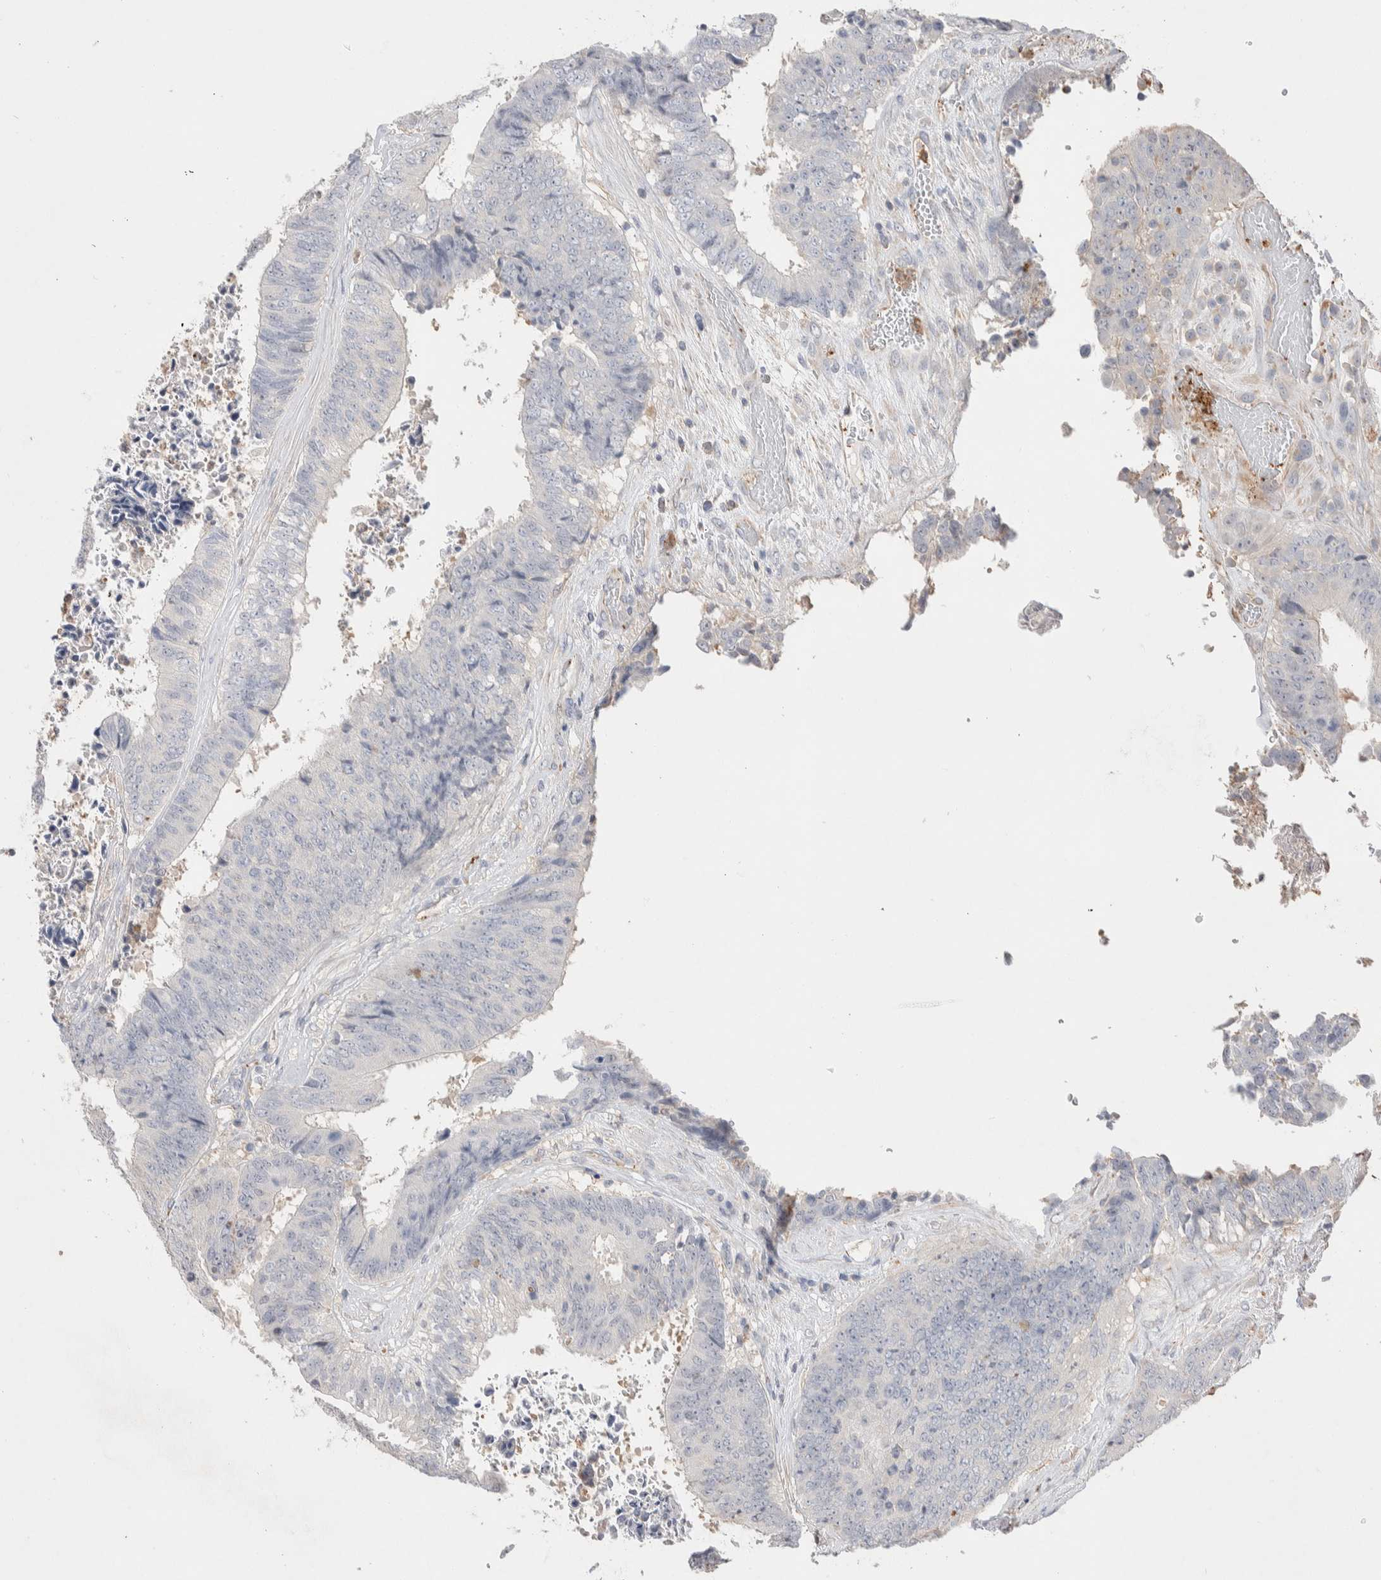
{"staining": {"intensity": "negative", "quantity": "none", "location": "none"}, "tissue": "colorectal cancer", "cell_type": "Tumor cells", "image_type": "cancer", "snomed": [{"axis": "morphology", "description": "Adenocarcinoma, NOS"}, {"axis": "topography", "description": "Rectum"}], "caption": "A histopathology image of colorectal adenocarcinoma stained for a protein displays no brown staining in tumor cells. (DAB immunohistochemistry (IHC) visualized using brightfield microscopy, high magnification).", "gene": "FFAR2", "patient": {"sex": "male", "age": 72}}